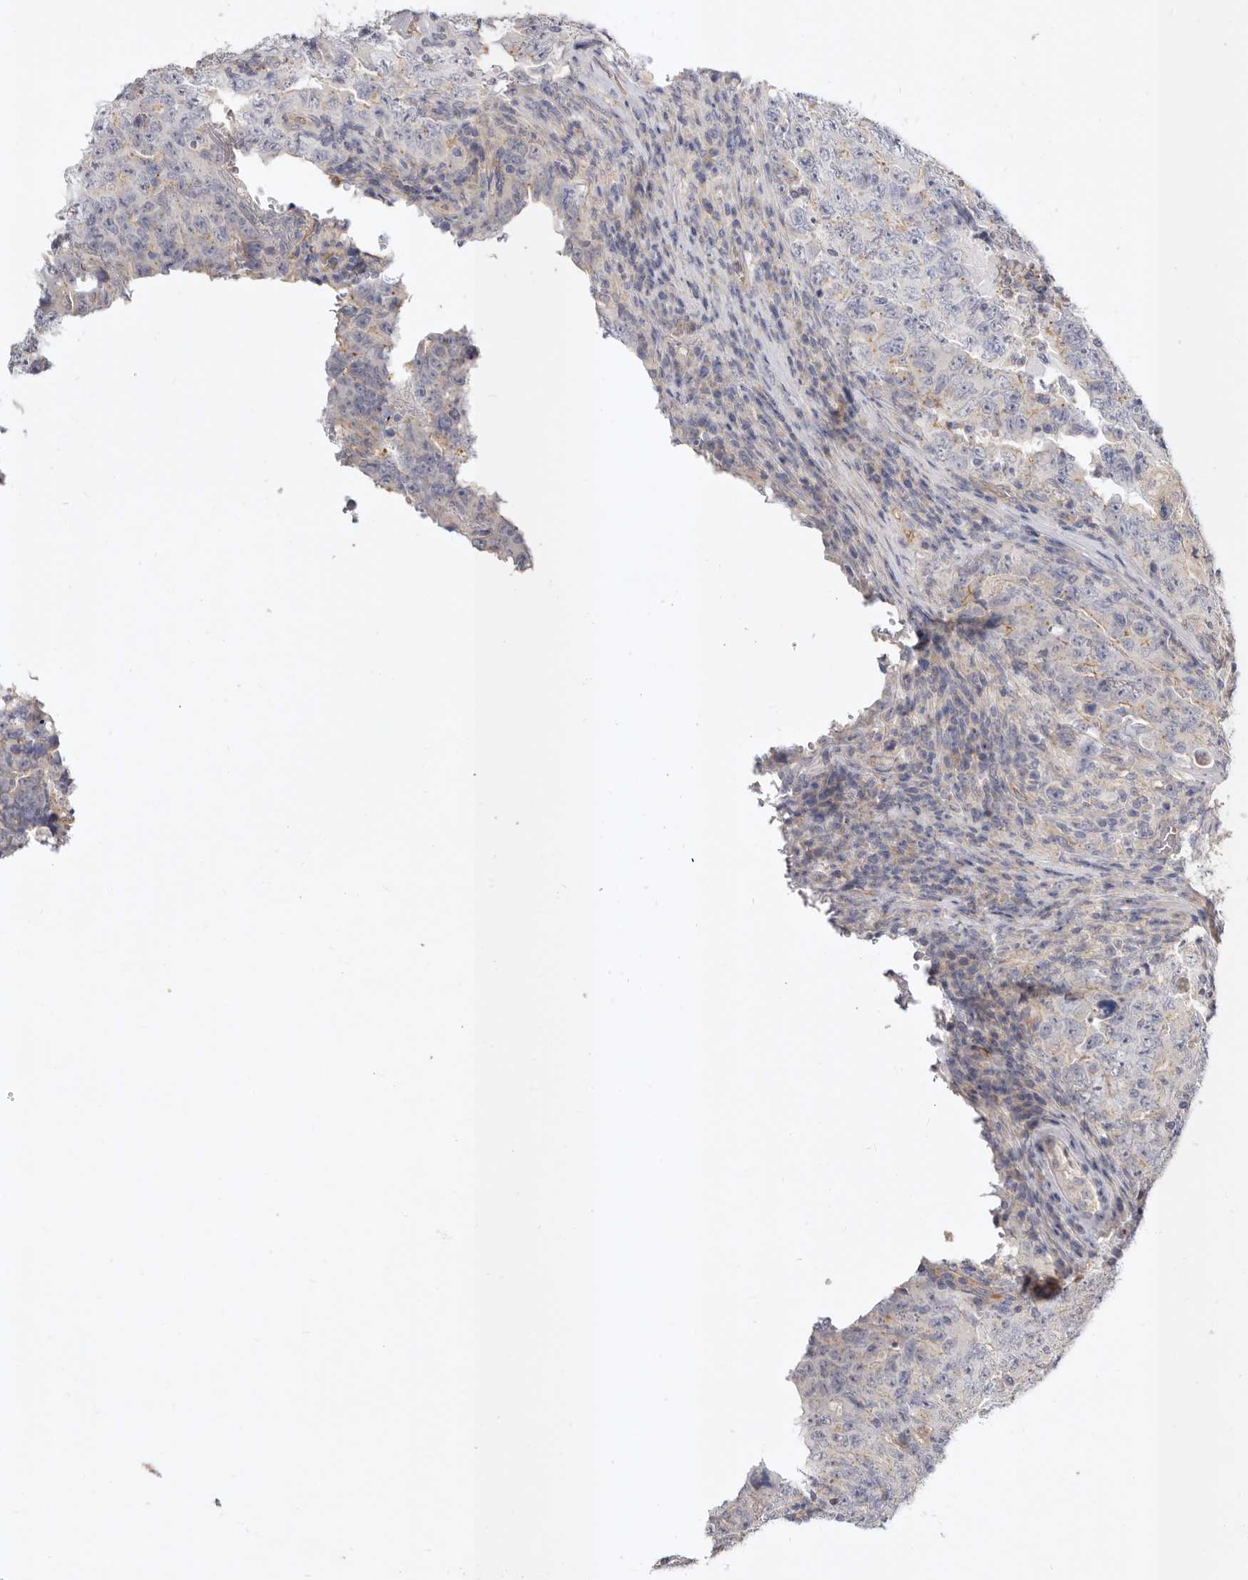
{"staining": {"intensity": "negative", "quantity": "none", "location": "none"}, "tissue": "testis cancer", "cell_type": "Tumor cells", "image_type": "cancer", "snomed": [{"axis": "morphology", "description": "Carcinoma, Embryonal, NOS"}, {"axis": "topography", "description": "Testis"}], "caption": "There is no significant positivity in tumor cells of embryonal carcinoma (testis).", "gene": "ADAMTS9", "patient": {"sex": "male", "age": 26}}